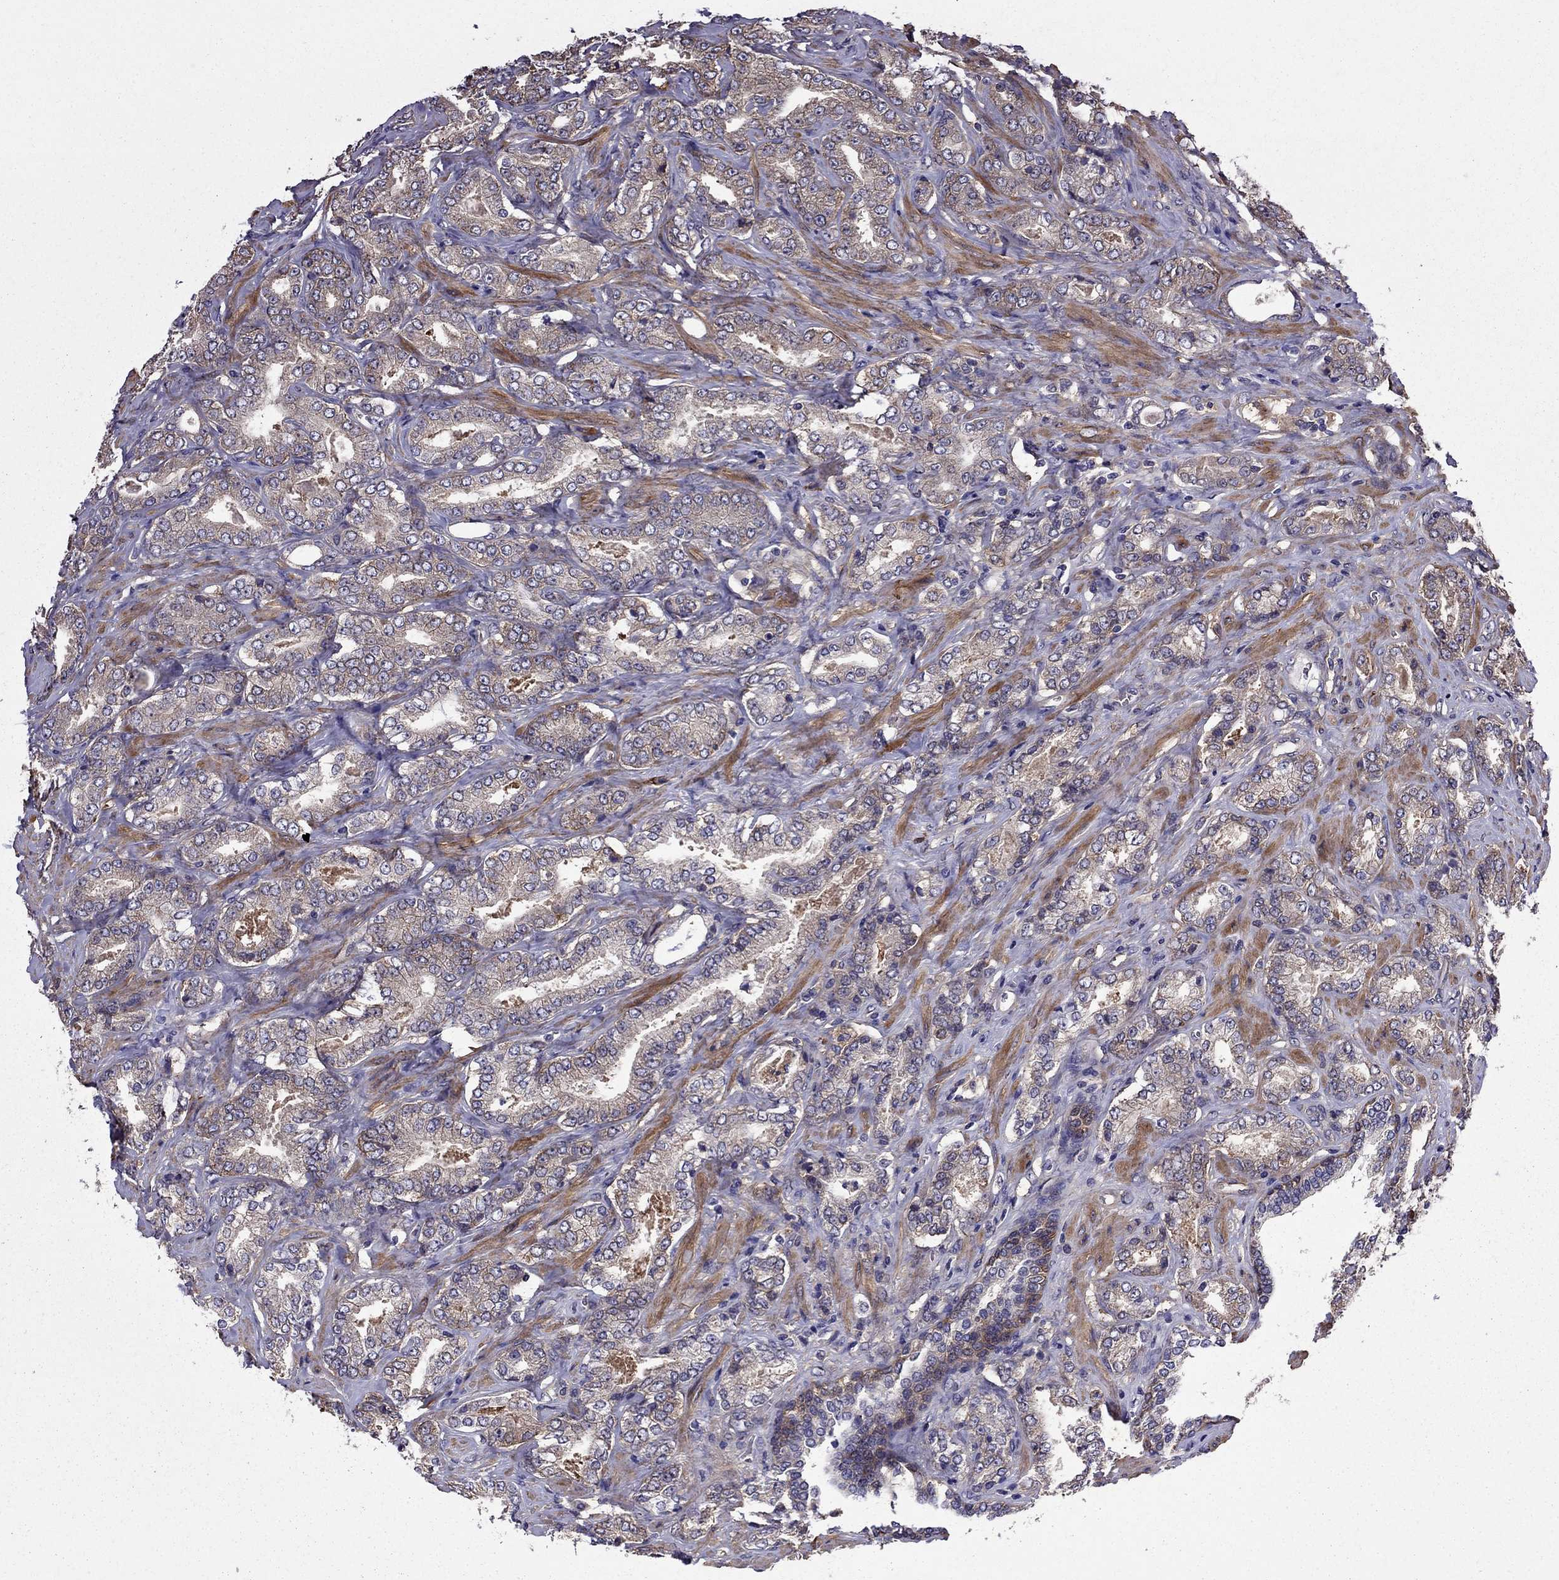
{"staining": {"intensity": "moderate", "quantity": "<25%", "location": "cytoplasmic/membranous"}, "tissue": "prostate cancer", "cell_type": "Tumor cells", "image_type": "cancer", "snomed": [{"axis": "morphology", "description": "Adenocarcinoma, NOS"}, {"axis": "topography", "description": "Prostate"}], "caption": "The histopathology image displays staining of prostate cancer (adenocarcinoma), revealing moderate cytoplasmic/membranous protein staining (brown color) within tumor cells. (DAB (3,3'-diaminobenzidine) = brown stain, brightfield microscopy at high magnification).", "gene": "ITGB1", "patient": {"sex": "male", "age": 64}}